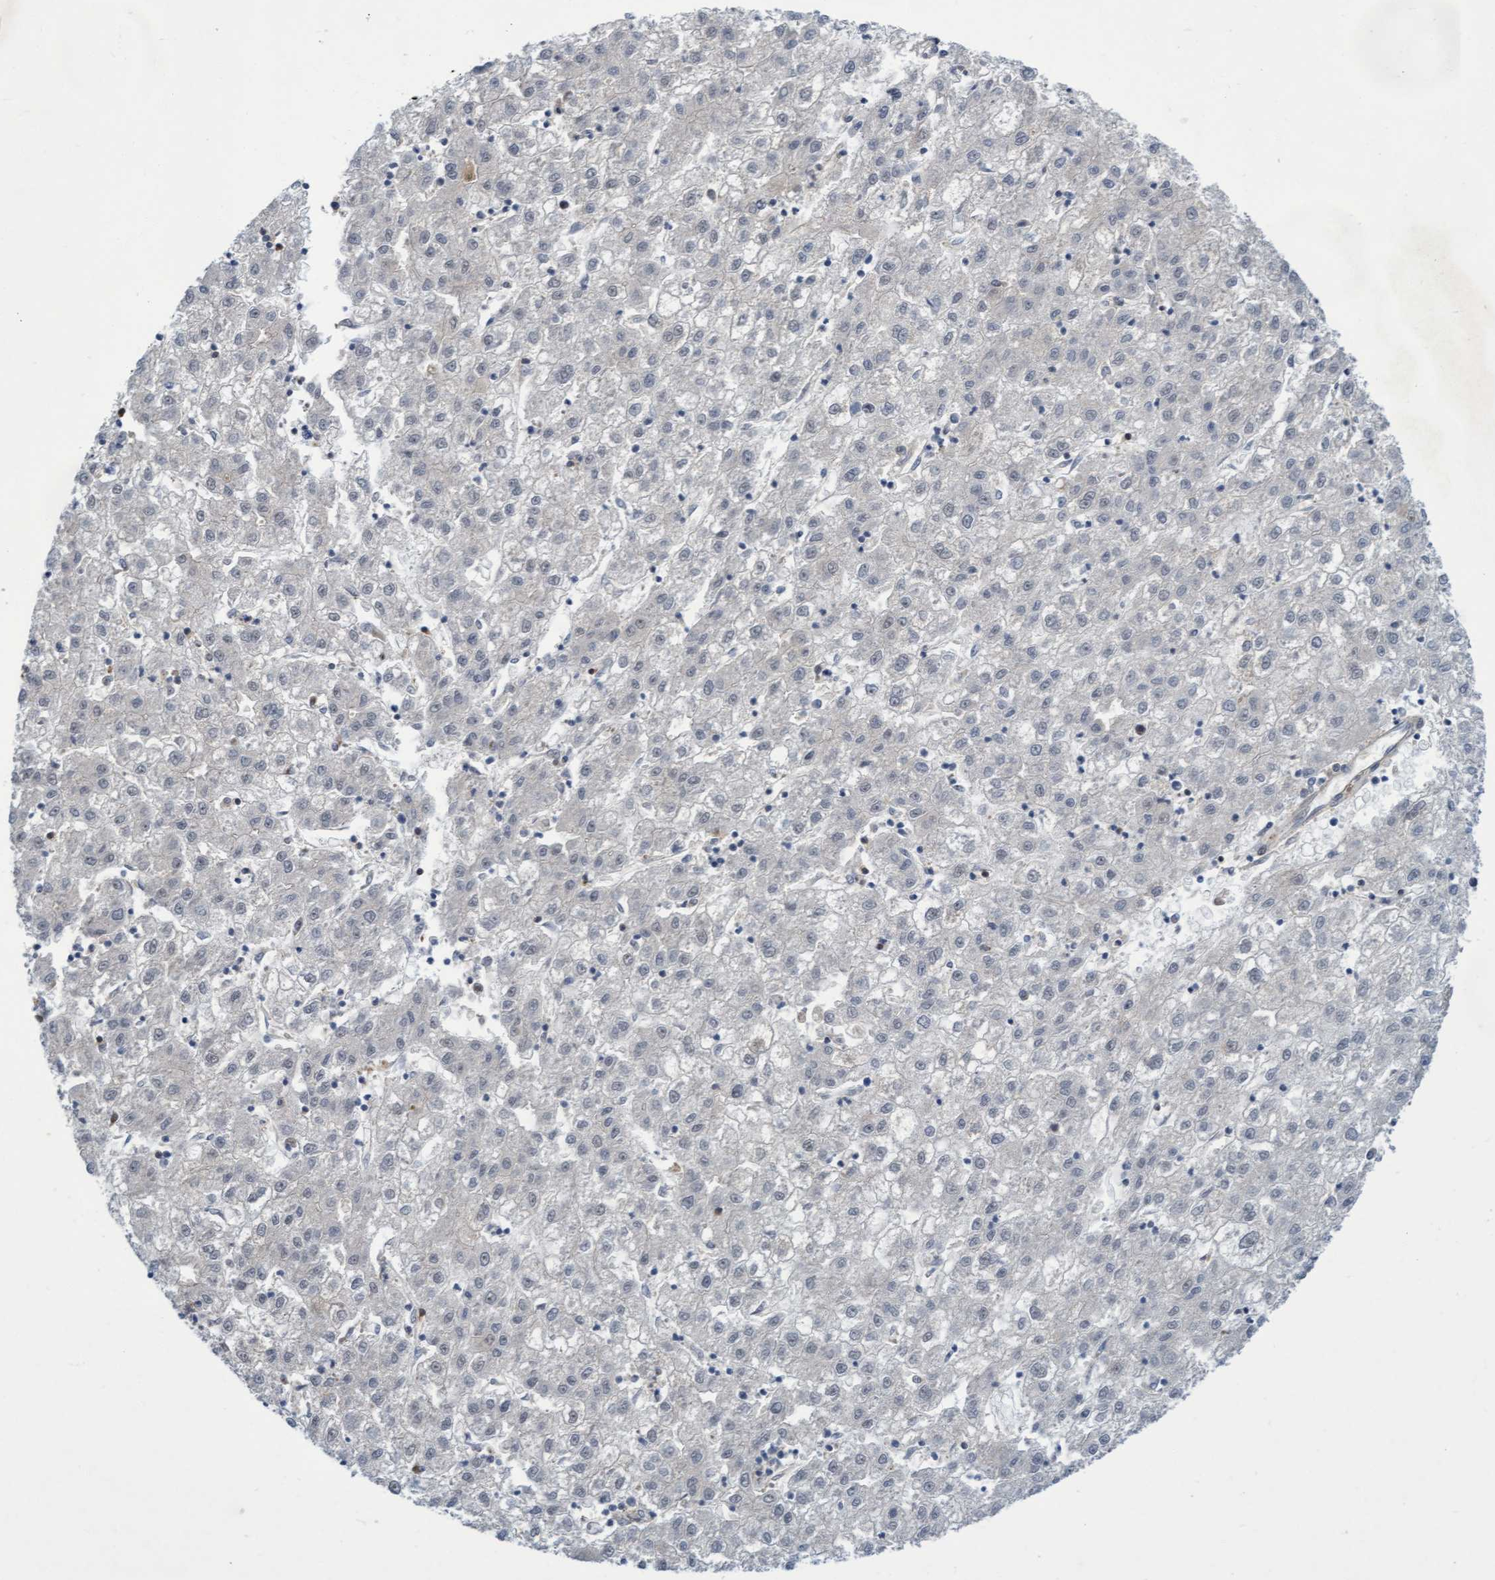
{"staining": {"intensity": "negative", "quantity": "none", "location": "none"}, "tissue": "liver cancer", "cell_type": "Tumor cells", "image_type": "cancer", "snomed": [{"axis": "morphology", "description": "Carcinoma, Hepatocellular, NOS"}, {"axis": "topography", "description": "Liver"}], "caption": "Tumor cells are negative for protein expression in human liver cancer.", "gene": "RAP1GAP2", "patient": {"sex": "male", "age": 72}}